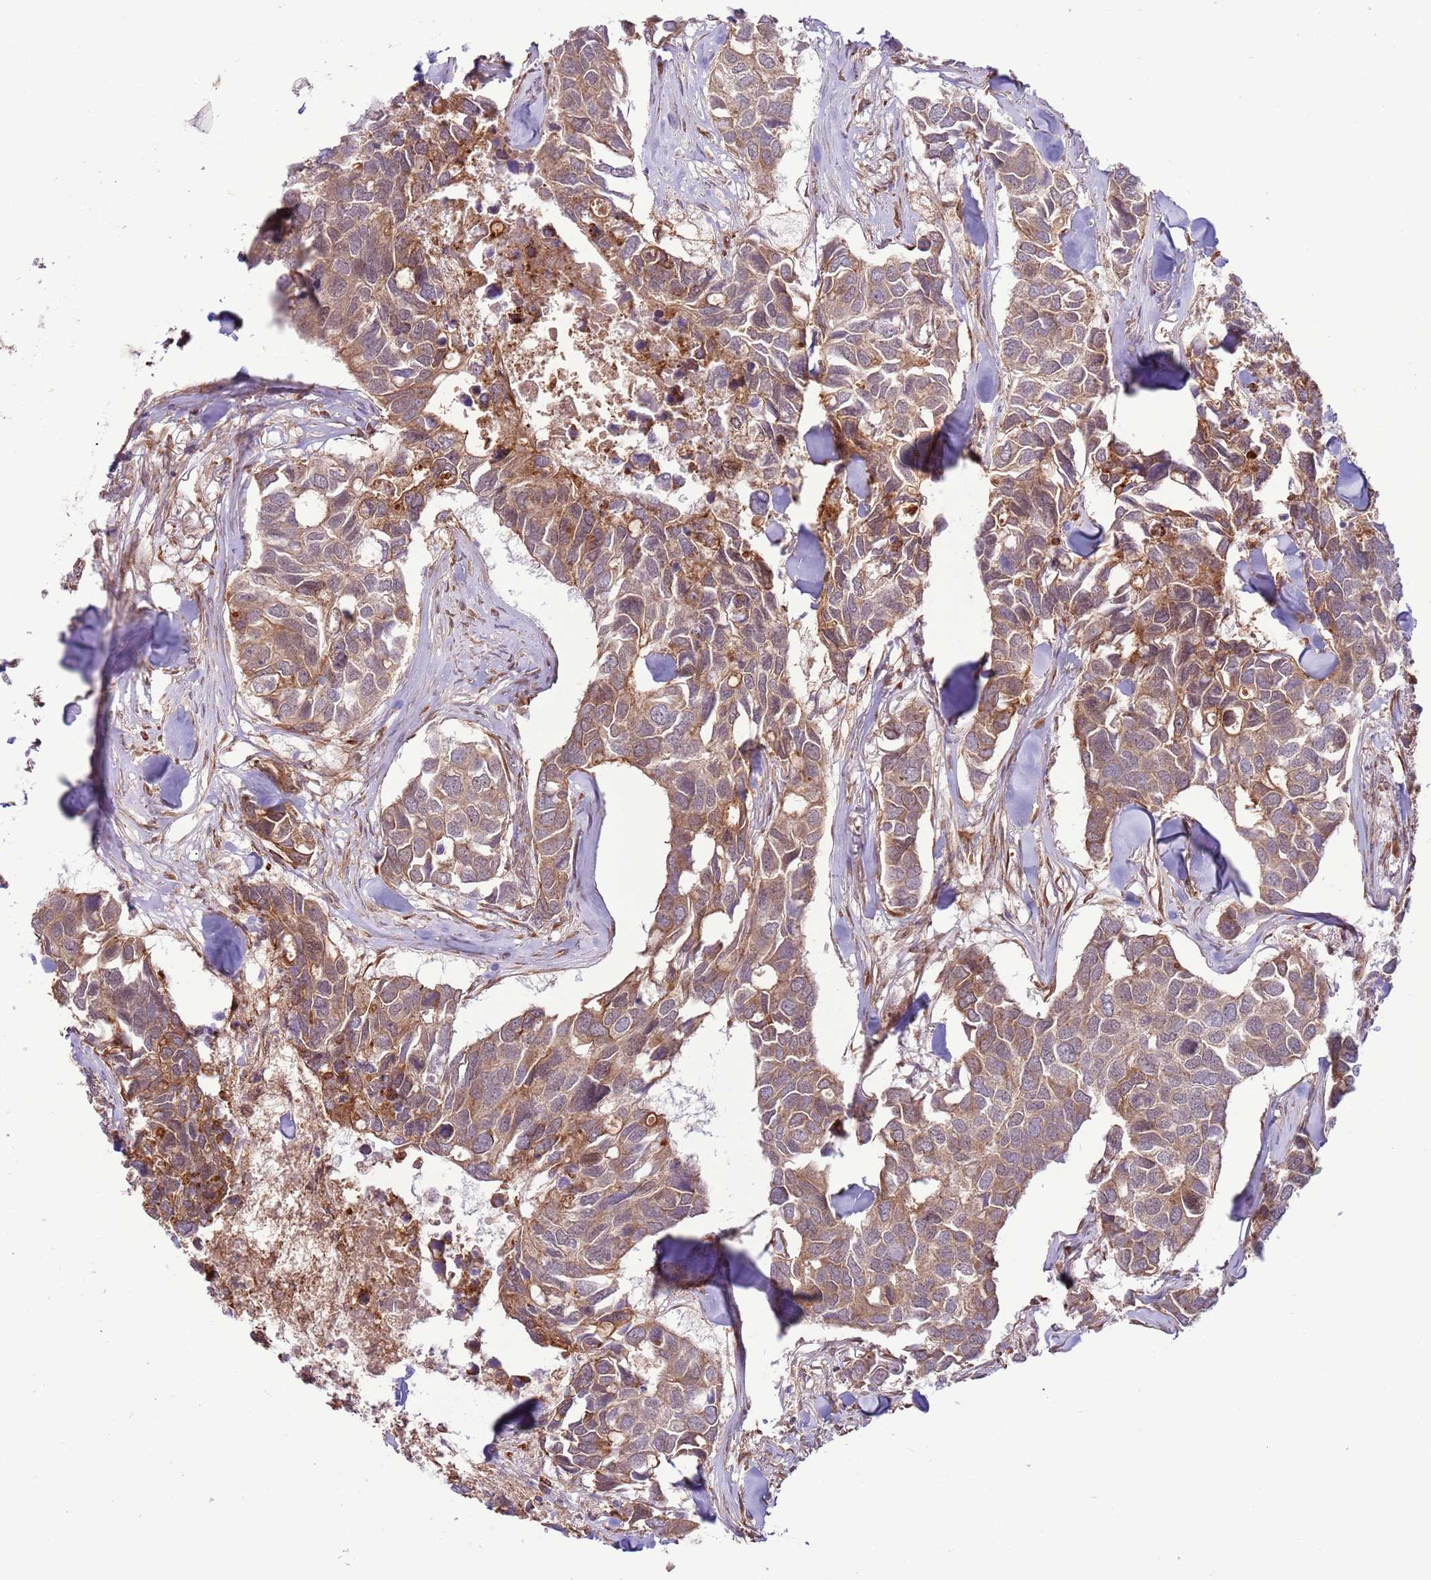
{"staining": {"intensity": "moderate", "quantity": ">75%", "location": "cytoplasmic/membranous"}, "tissue": "breast cancer", "cell_type": "Tumor cells", "image_type": "cancer", "snomed": [{"axis": "morphology", "description": "Duct carcinoma"}, {"axis": "topography", "description": "Breast"}], "caption": "Breast cancer tissue reveals moderate cytoplasmic/membranous positivity in about >75% of tumor cells, visualized by immunohistochemistry.", "gene": "DCAF4", "patient": {"sex": "female", "age": 83}}